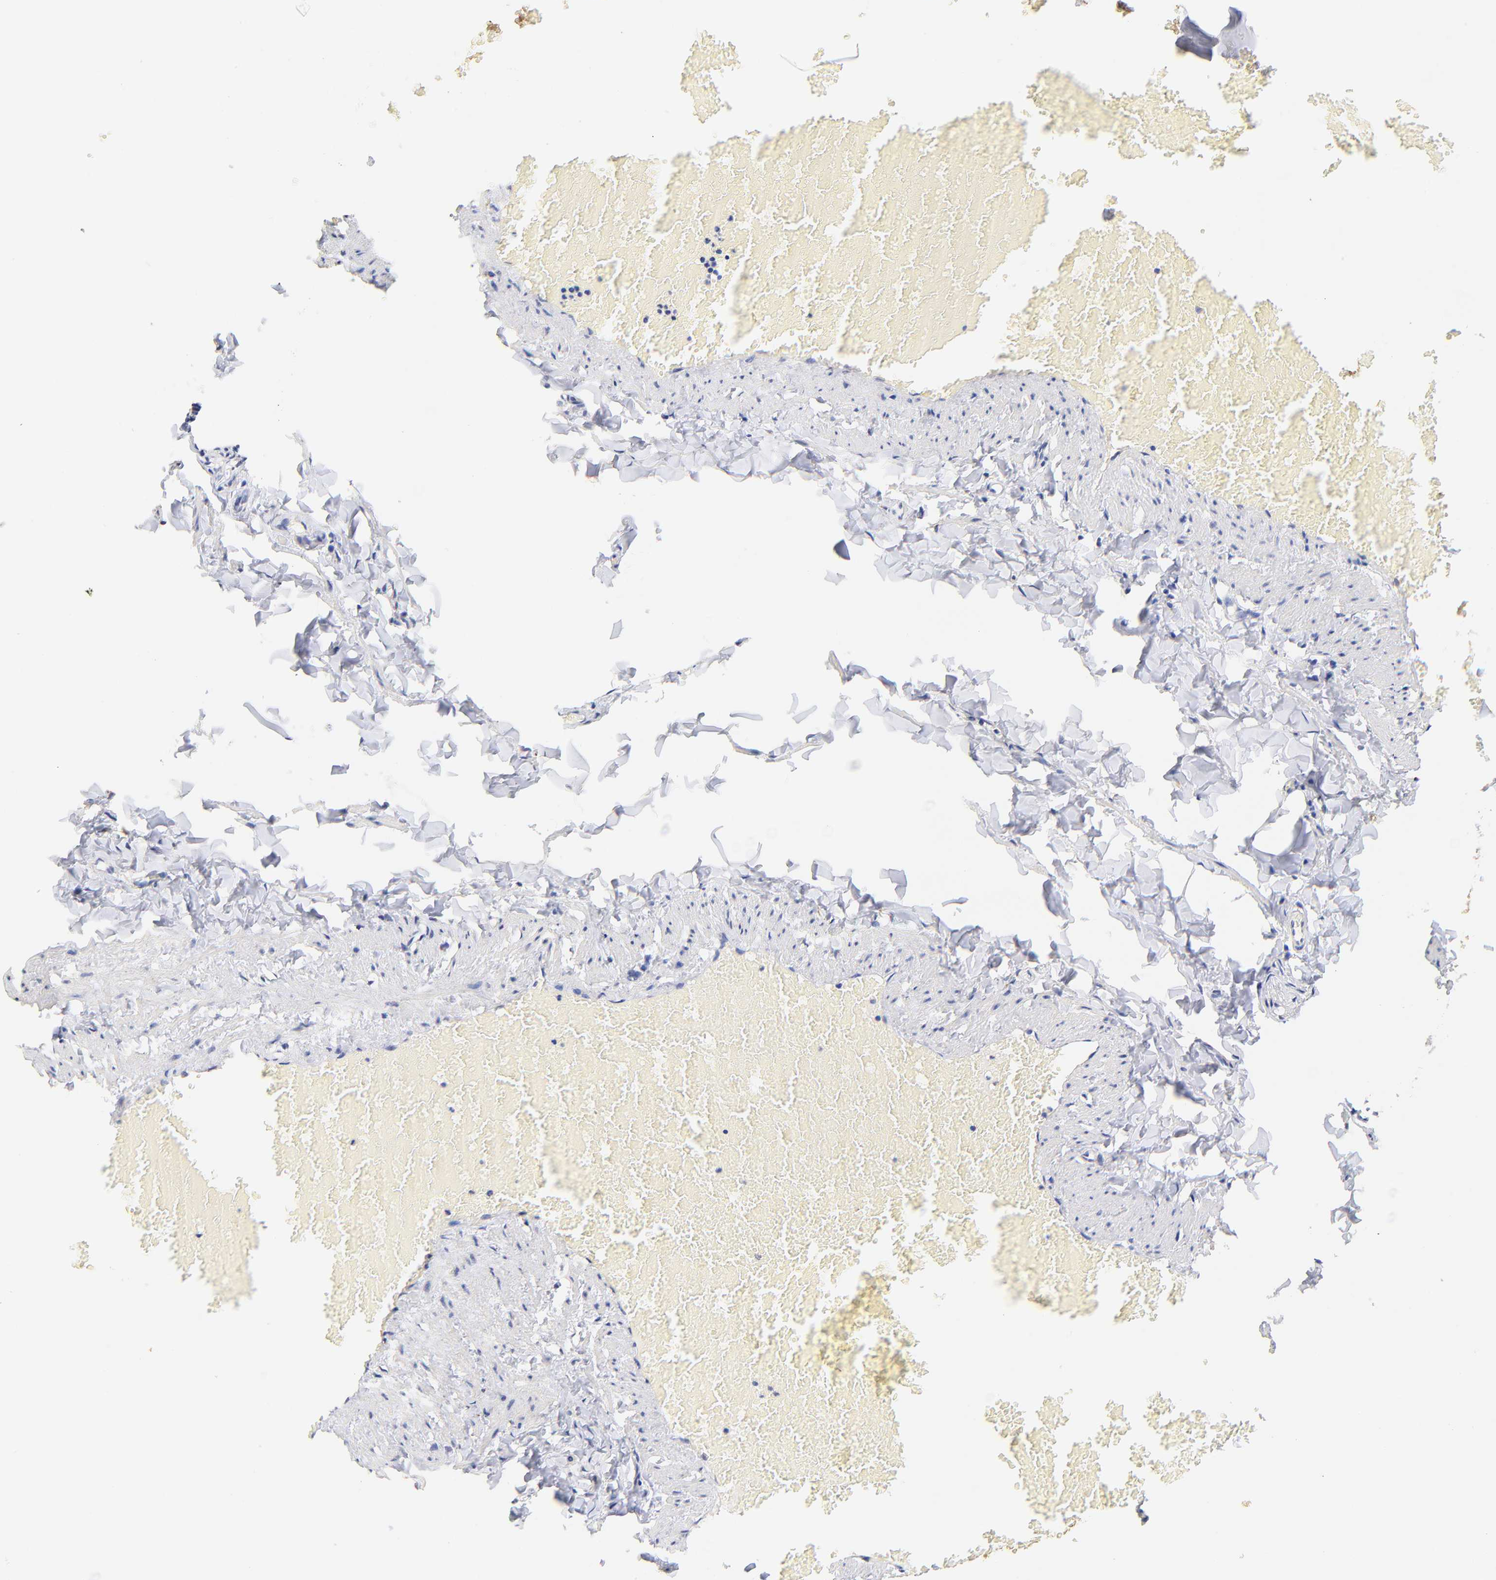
{"staining": {"intensity": "moderate", "quantity": ">75%", "location": "cytoplasmic/membranous"}, "tissue": "adipose tissue", "cell_type": "Adipocytes", "image_type": "normal", "snomed": [{"axis": "morphology", "description": "Normal tissue, NOS"}, {"axis": "topography", "description": "Vascular tissue"}], "caption": "This photomicrograph exhibits normal adipose tissue stained with immunohistochemistry (IHC) to label a protein in brown. The cytoplasmic/membranous of adipocytes show moderate positivity for the protein. Nuclei are counter-stained blue.", "gene": "FMNL3", "patient": {"sex": "male", "age": 41}}